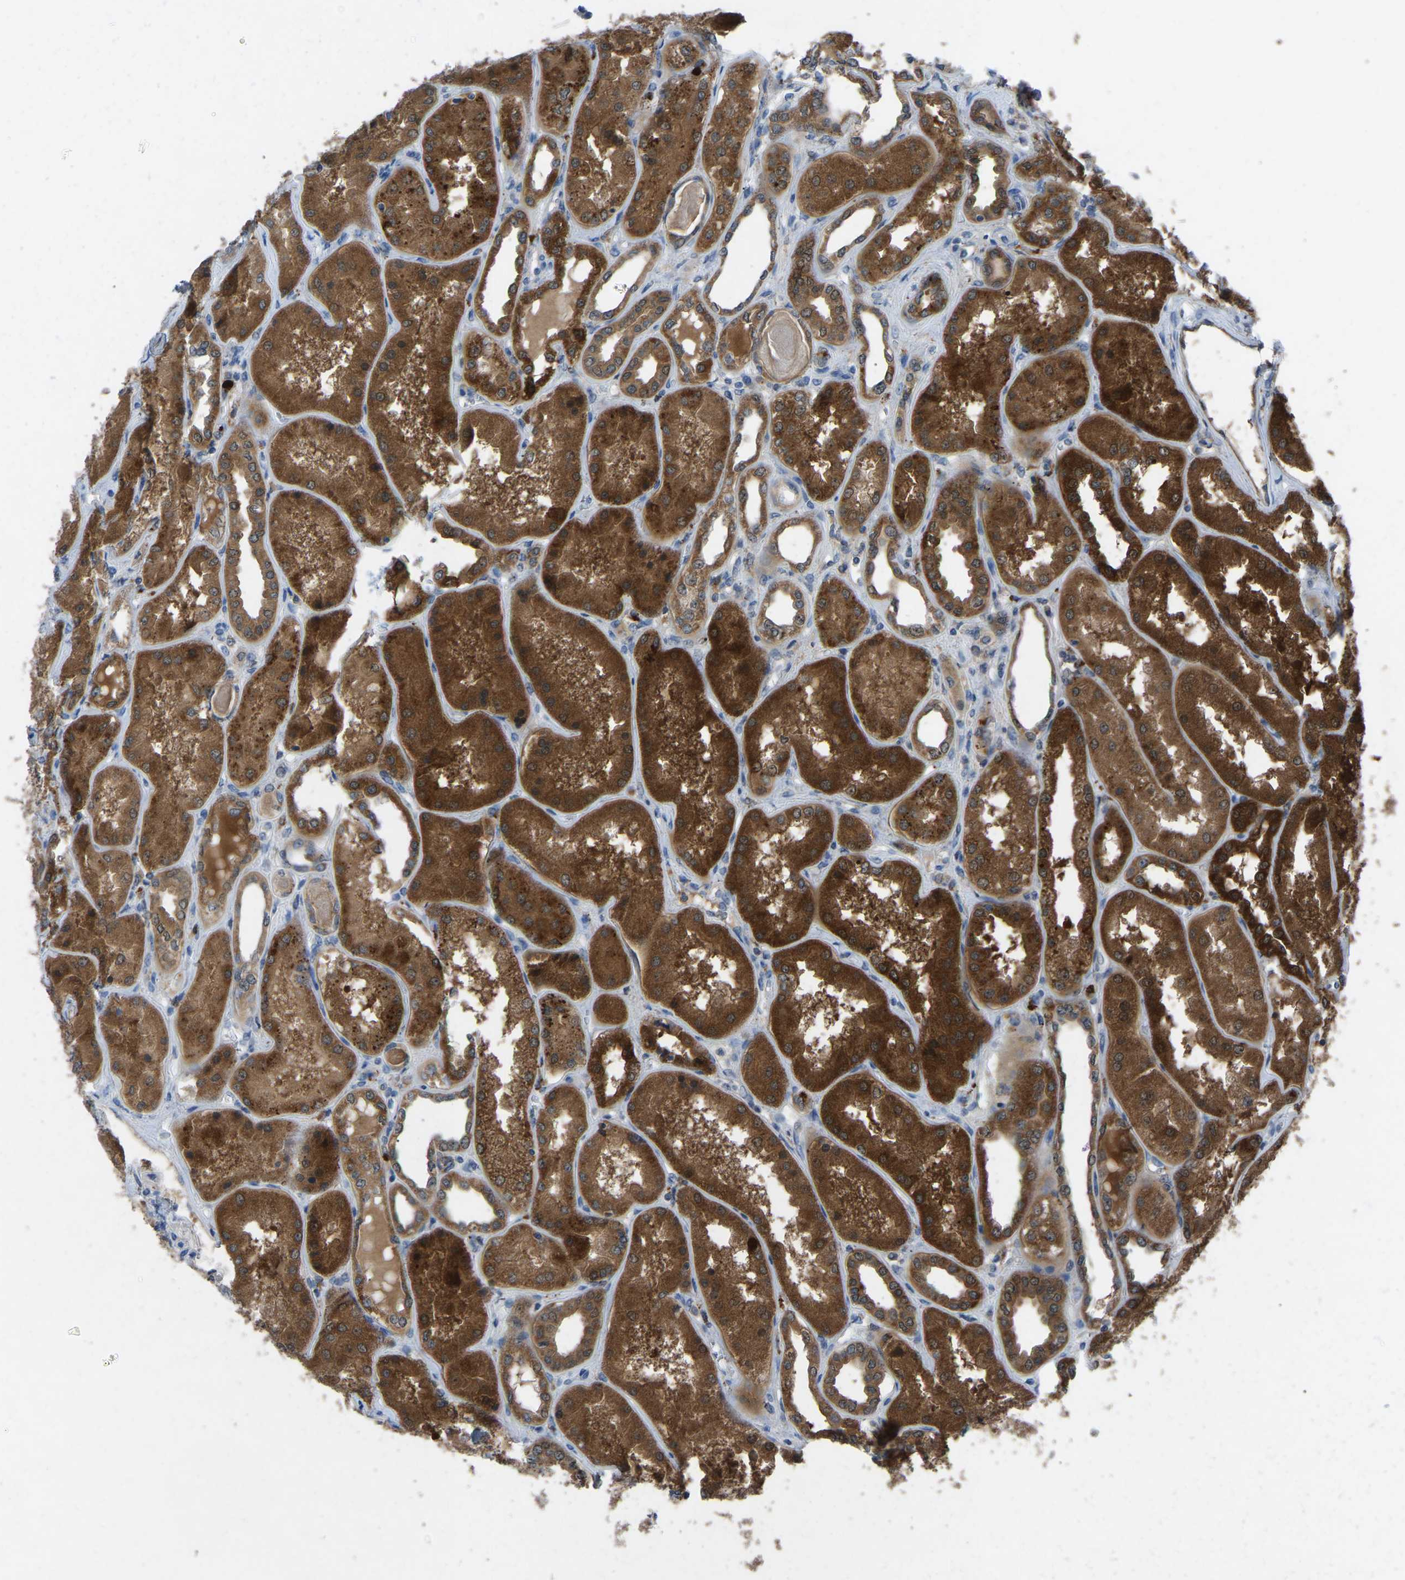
{"staining": {"intensity": "negative", "quantity": "none", "location": "none"}, "tissue": "kidney", "cell_type": "Cells in glomeruli", "image_type": "normal", "snomed": [{"axis": "morphology", "description": "Normal tissue, NOS"}, {"axis": "topography", "description": "Kidney"}], "caption": "The photomicrograph exhibits no significant staining in cells in glomeruli of kidney. (DAB immunohistochemistry (IHC), high magnification).", "gene": "FHIT", "patient": {"sex": "female", "age": 56}}